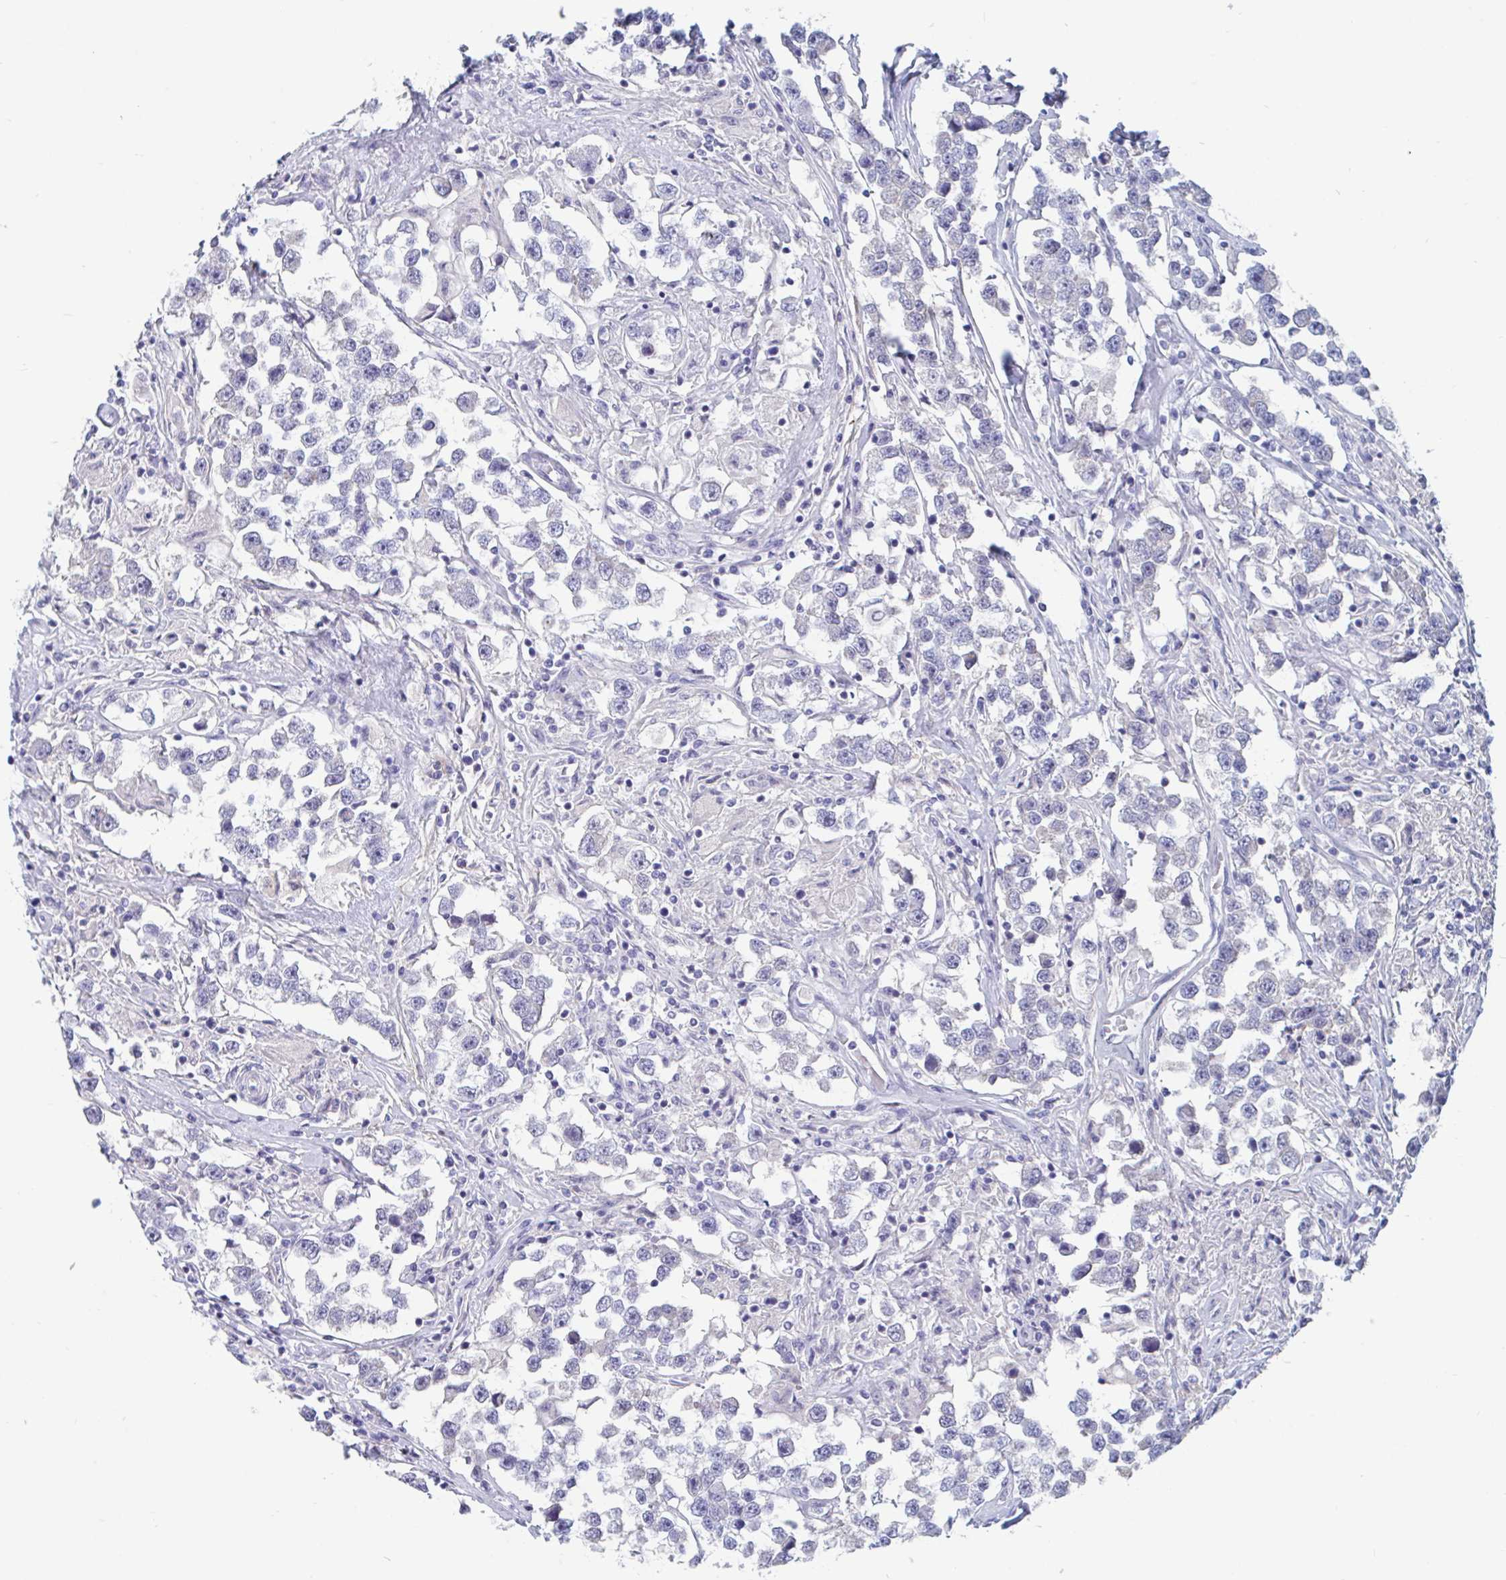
{"staining": {"intensity": "negative", "quantity": "none", "location": "none"}, "tissue": "testis cancer", "cell_type": "Tumor cells", "image_type": "cancer", "snomed": [{"axis": "morphology", "description": "Seminoma, NOS"}, {"axis": "topography", "description": "Testis"}], "caption": "Immunohistochemistry micrograph of human testis cancer (seminoma) stained for a protein (brown), which demonstrates no positivity in tumor cells. (DAB IHC, high magnification).", "gene": "ZNHIT2", "patient": {"sex": "male", "age": 46}}